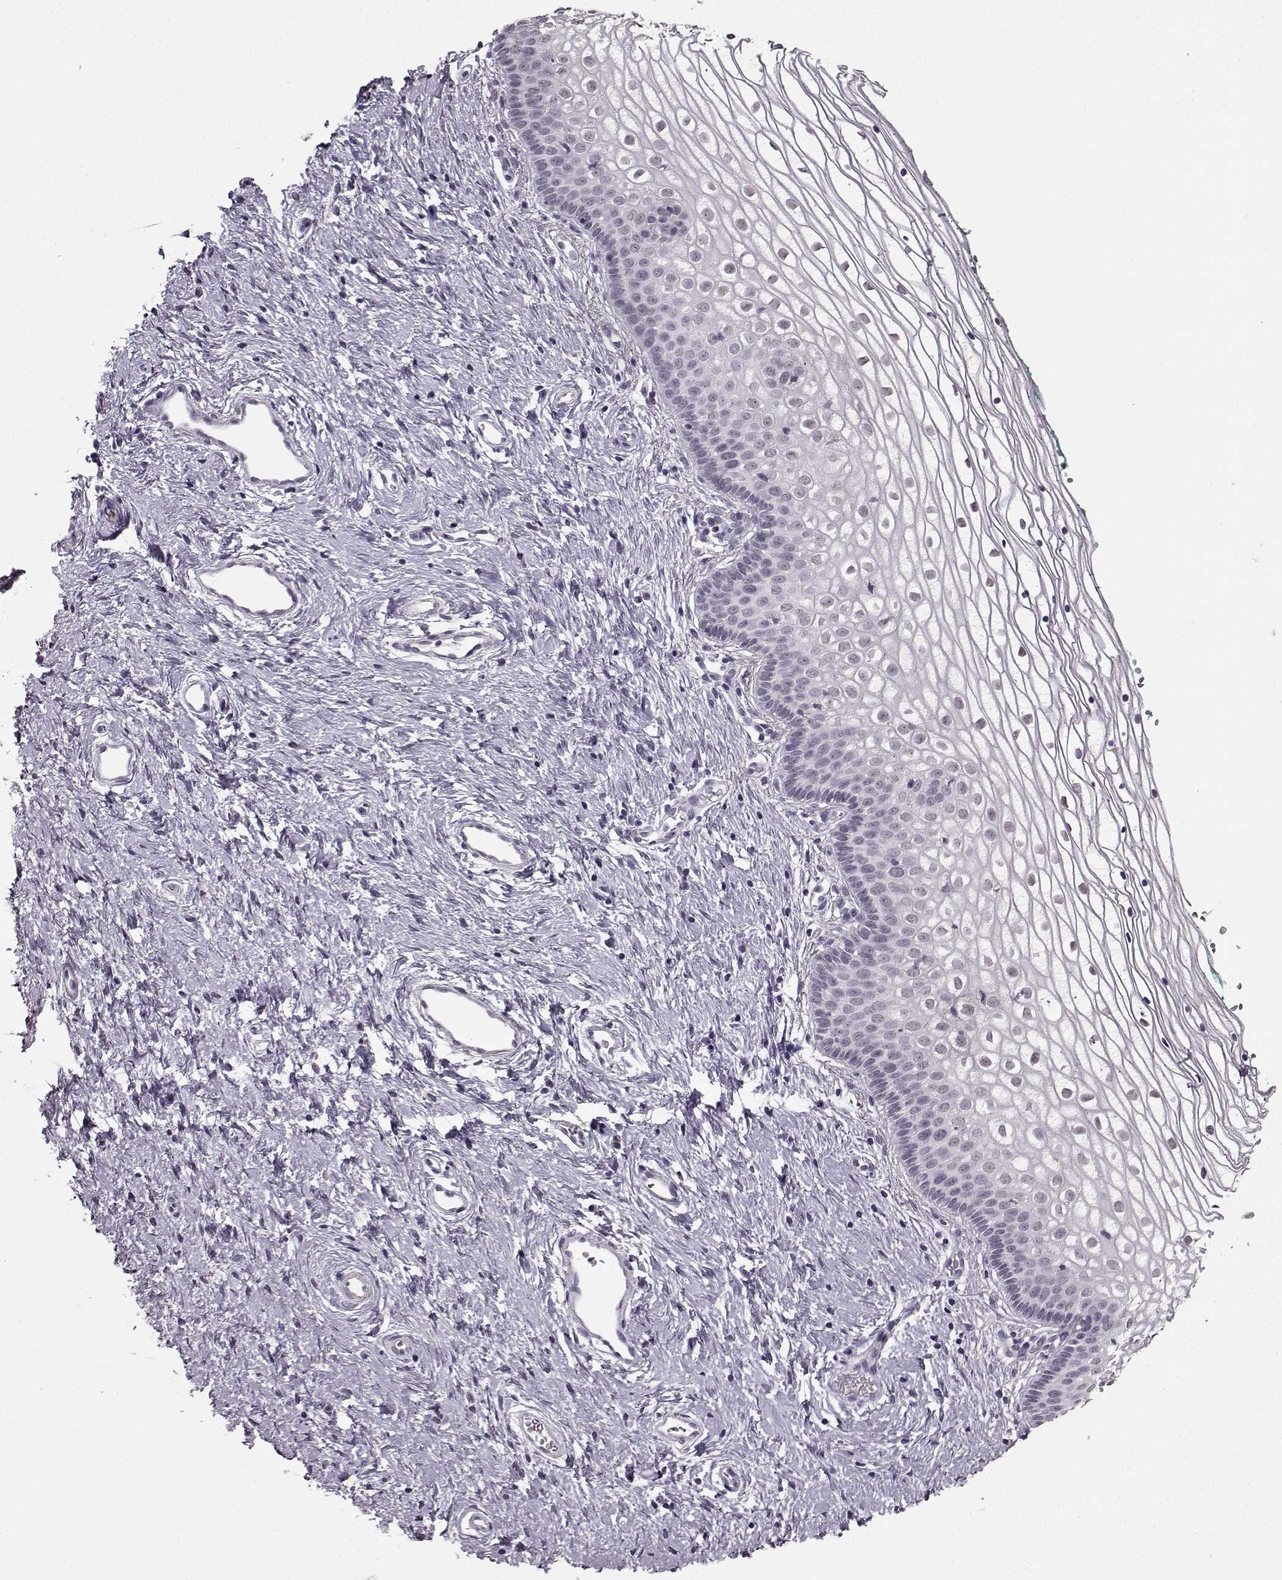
{"staining": {"intensity": "weak", "quantity": "<25%", "location": "nuclear"}, "tissue": "vagina", "cell_type": "Squamous epithelial cells", "image_type": "normal", "snomed": [{"axis": "morphology", "description": "Normal tissue, NOS"}, {"axis": "topography", "description": "Vagina"}], "caption": "This photomicrograph is of unremarkable vagina stained with immunohistochemistry to label a protein in brown with the nuclei are counter-stained blue. There is no expression in squamous epithelial cells.", "gene": "RP1L1", "patient": {"sex": "female", "age": 36}}